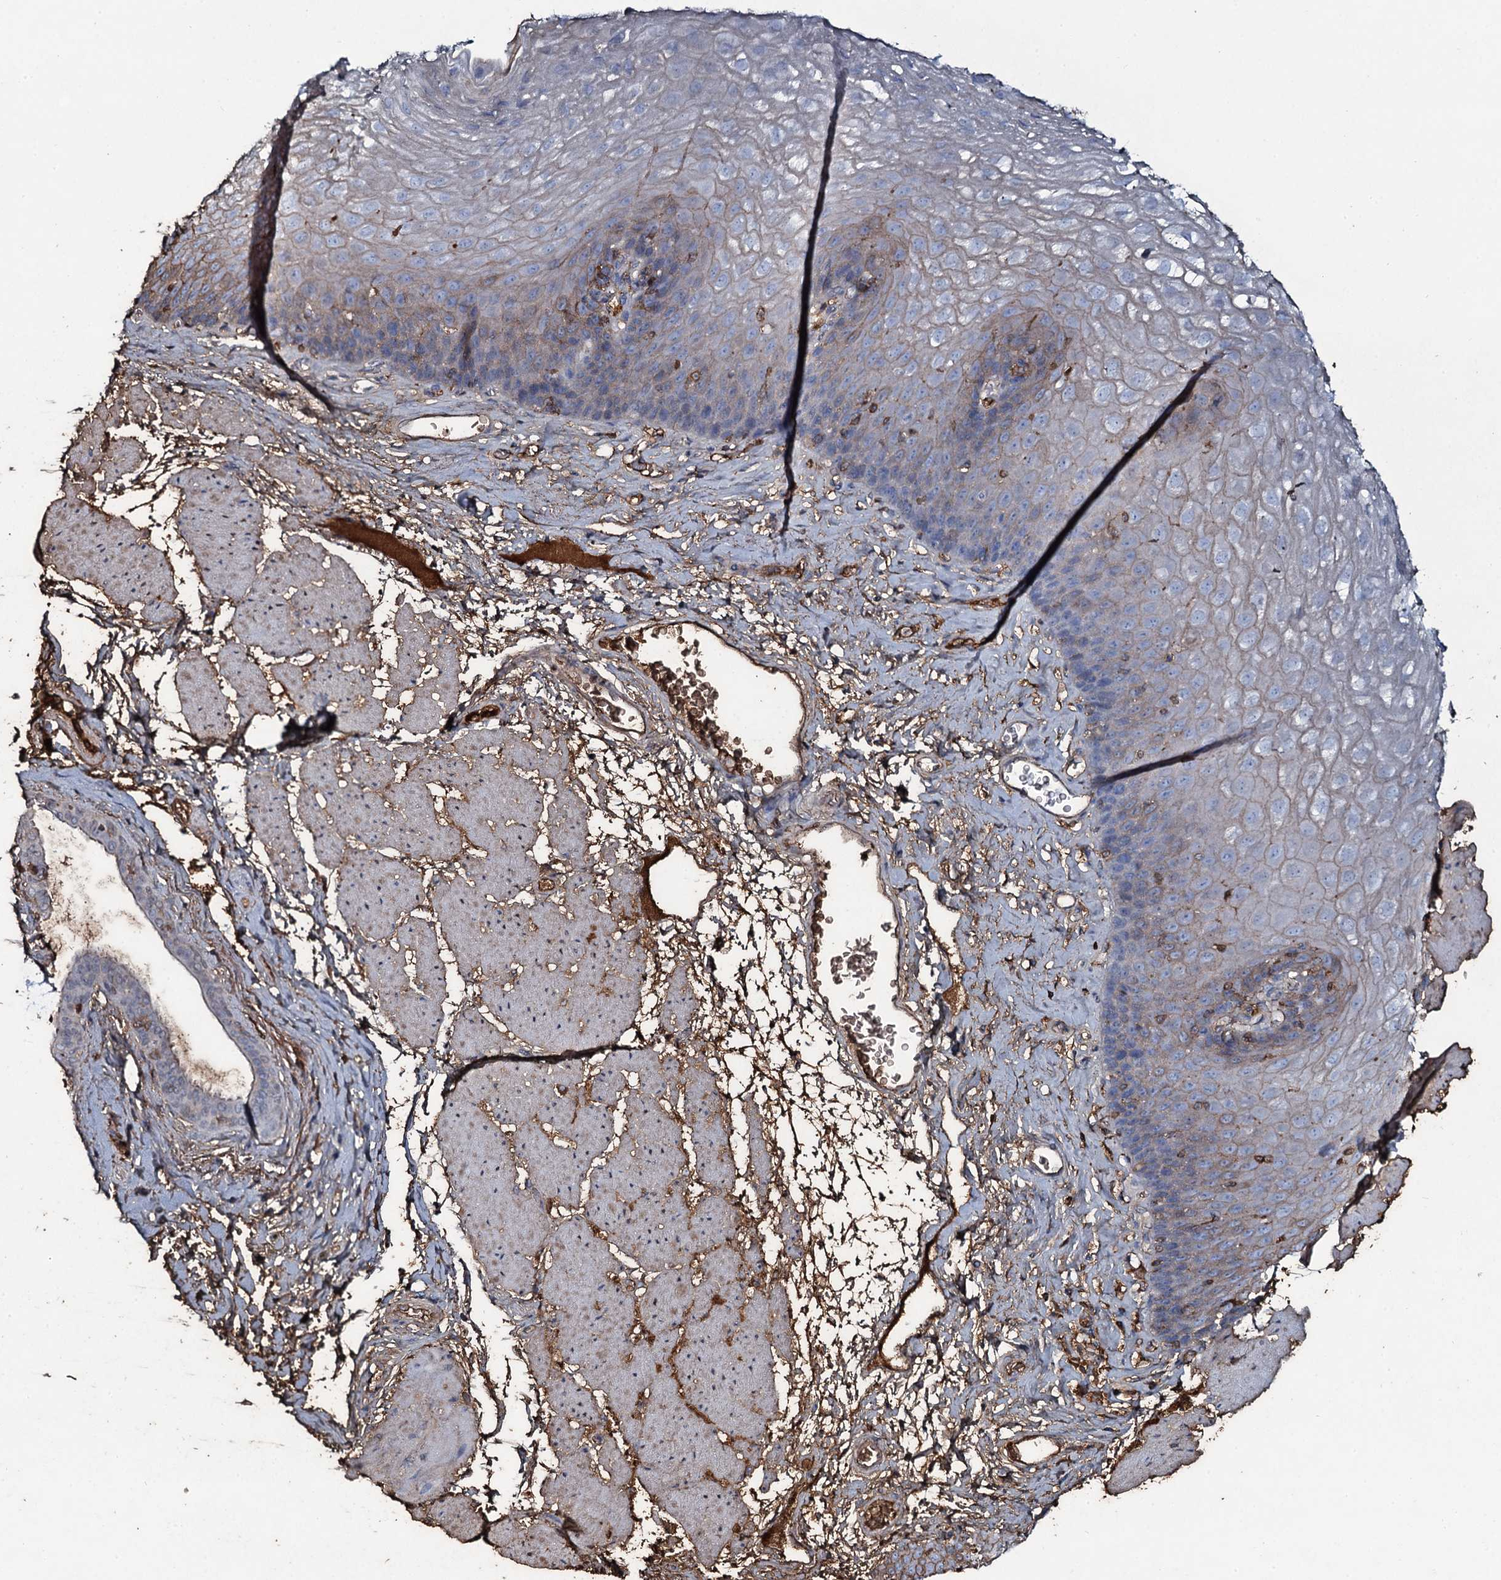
{"staining": {"intensity": "moderate", "quantity": "<25%", "location": "cytoplasmic/membranous"}, "tissue": "esophagus", "cell_type": "Squamous epithelial cells", "image_type": "normal", "snomed": [{"axis": "morphology", "description": "Normal tissue, NOS"}, {"axis": "topography", "description": "Esophagus"}], "caption": "Immunohistochemical staining of normal human esophagus shows low levels of moderate cytoplasmic/membranous positivity in approximately <25% of squamous epithelial cells.", "gene": "EDN1", "patient": {"sex": "female", "age": 66}}